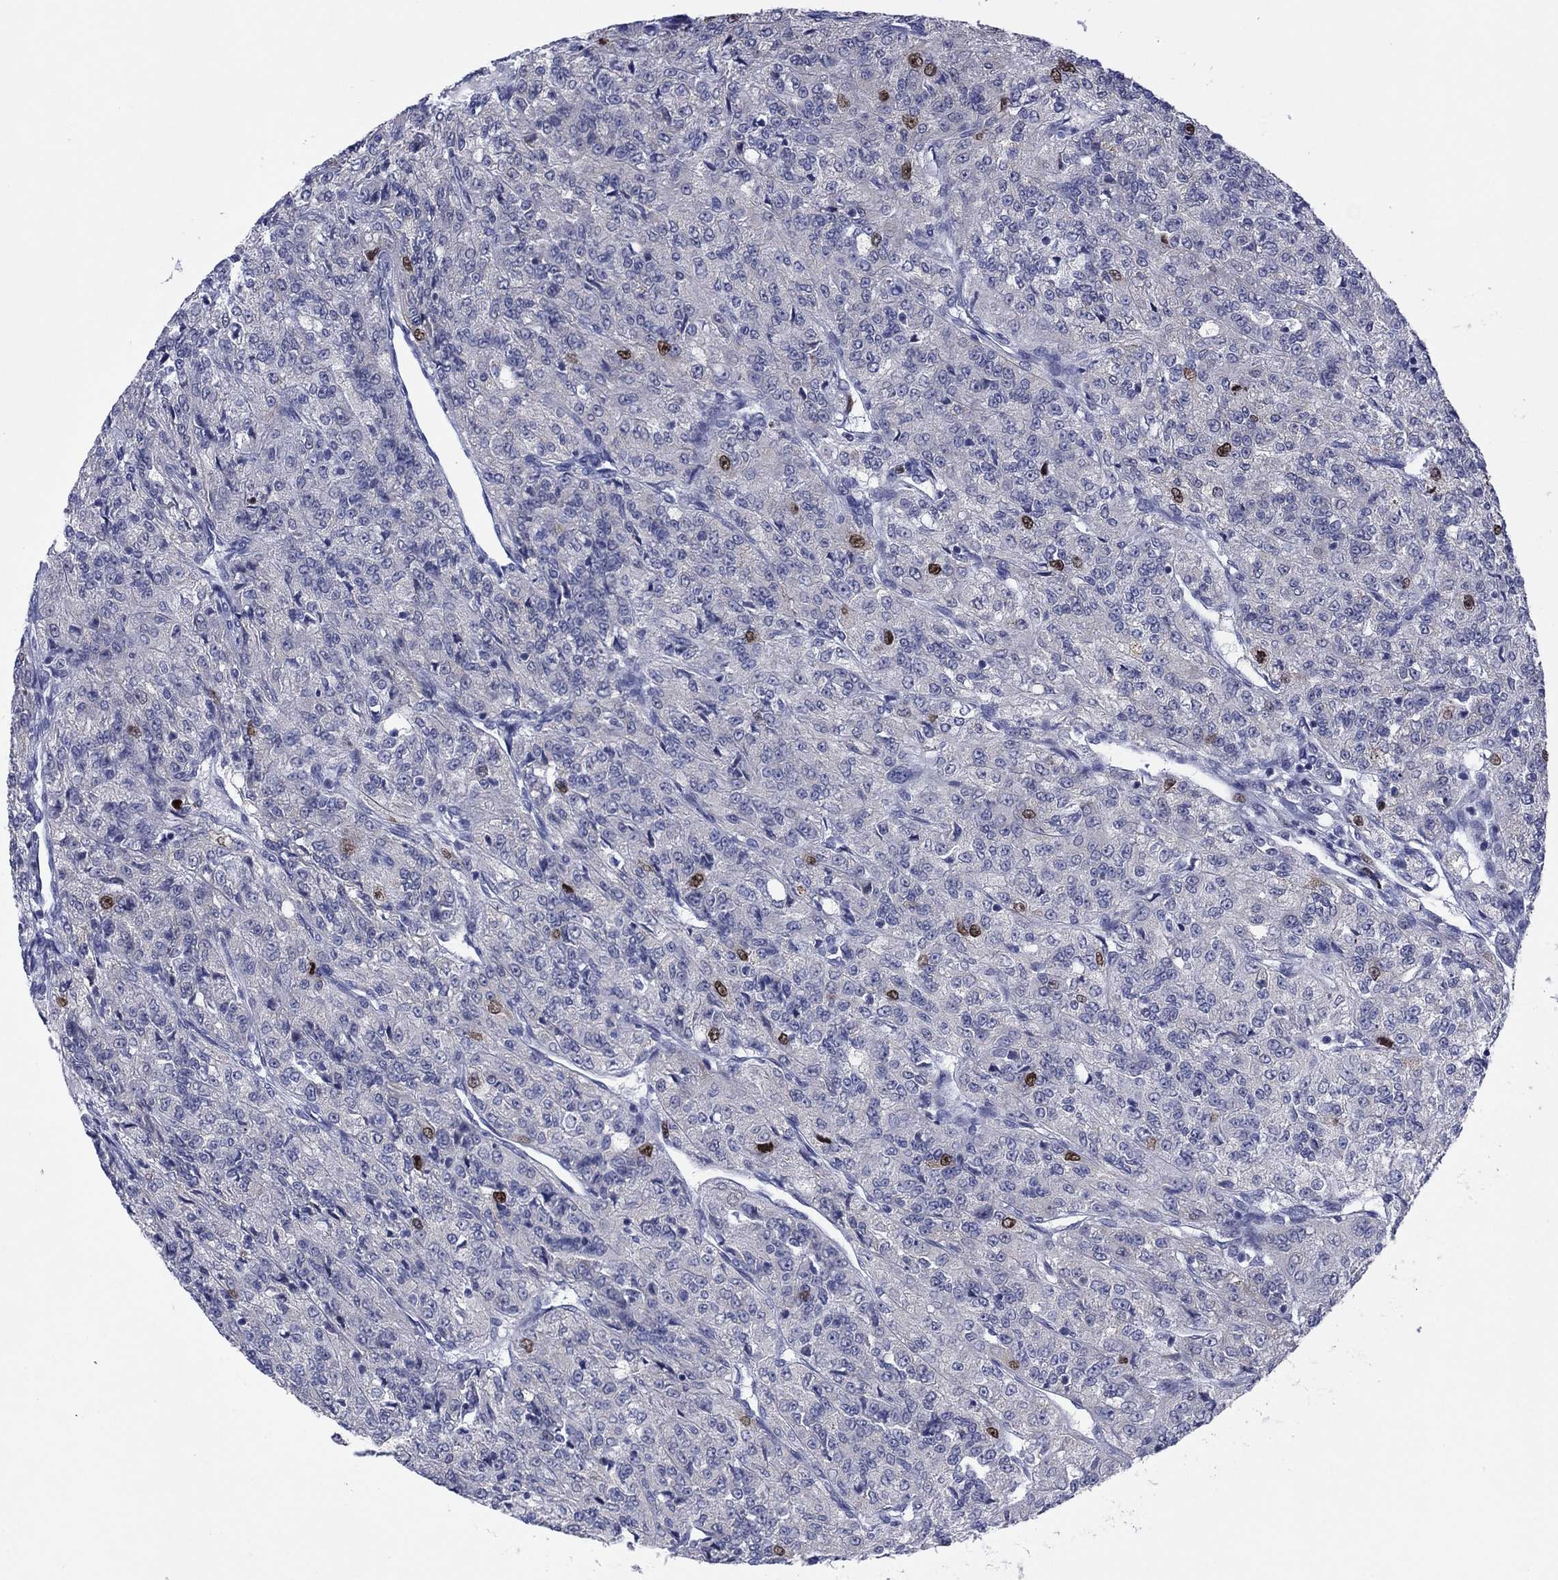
{"staining": {"intensity": "strong", "quantity": "<25%", "location": "nuclear"}, "tissue": "renal cancer", "cell_type": "Tumor cells", "image_type": "cancer", "snomed": [{"axis": "morphology", "description": "Adenocarcinoma, NOS"}, {"axis": "topography", "description": "Kidney"}], "caption": "Tumor cells exhibit strong nuclear positivity in approximately <25% of cells in adenocarcinoma (renal).", "gene": "CDCA5", "patient": {"sex": "female", "age": 63}}